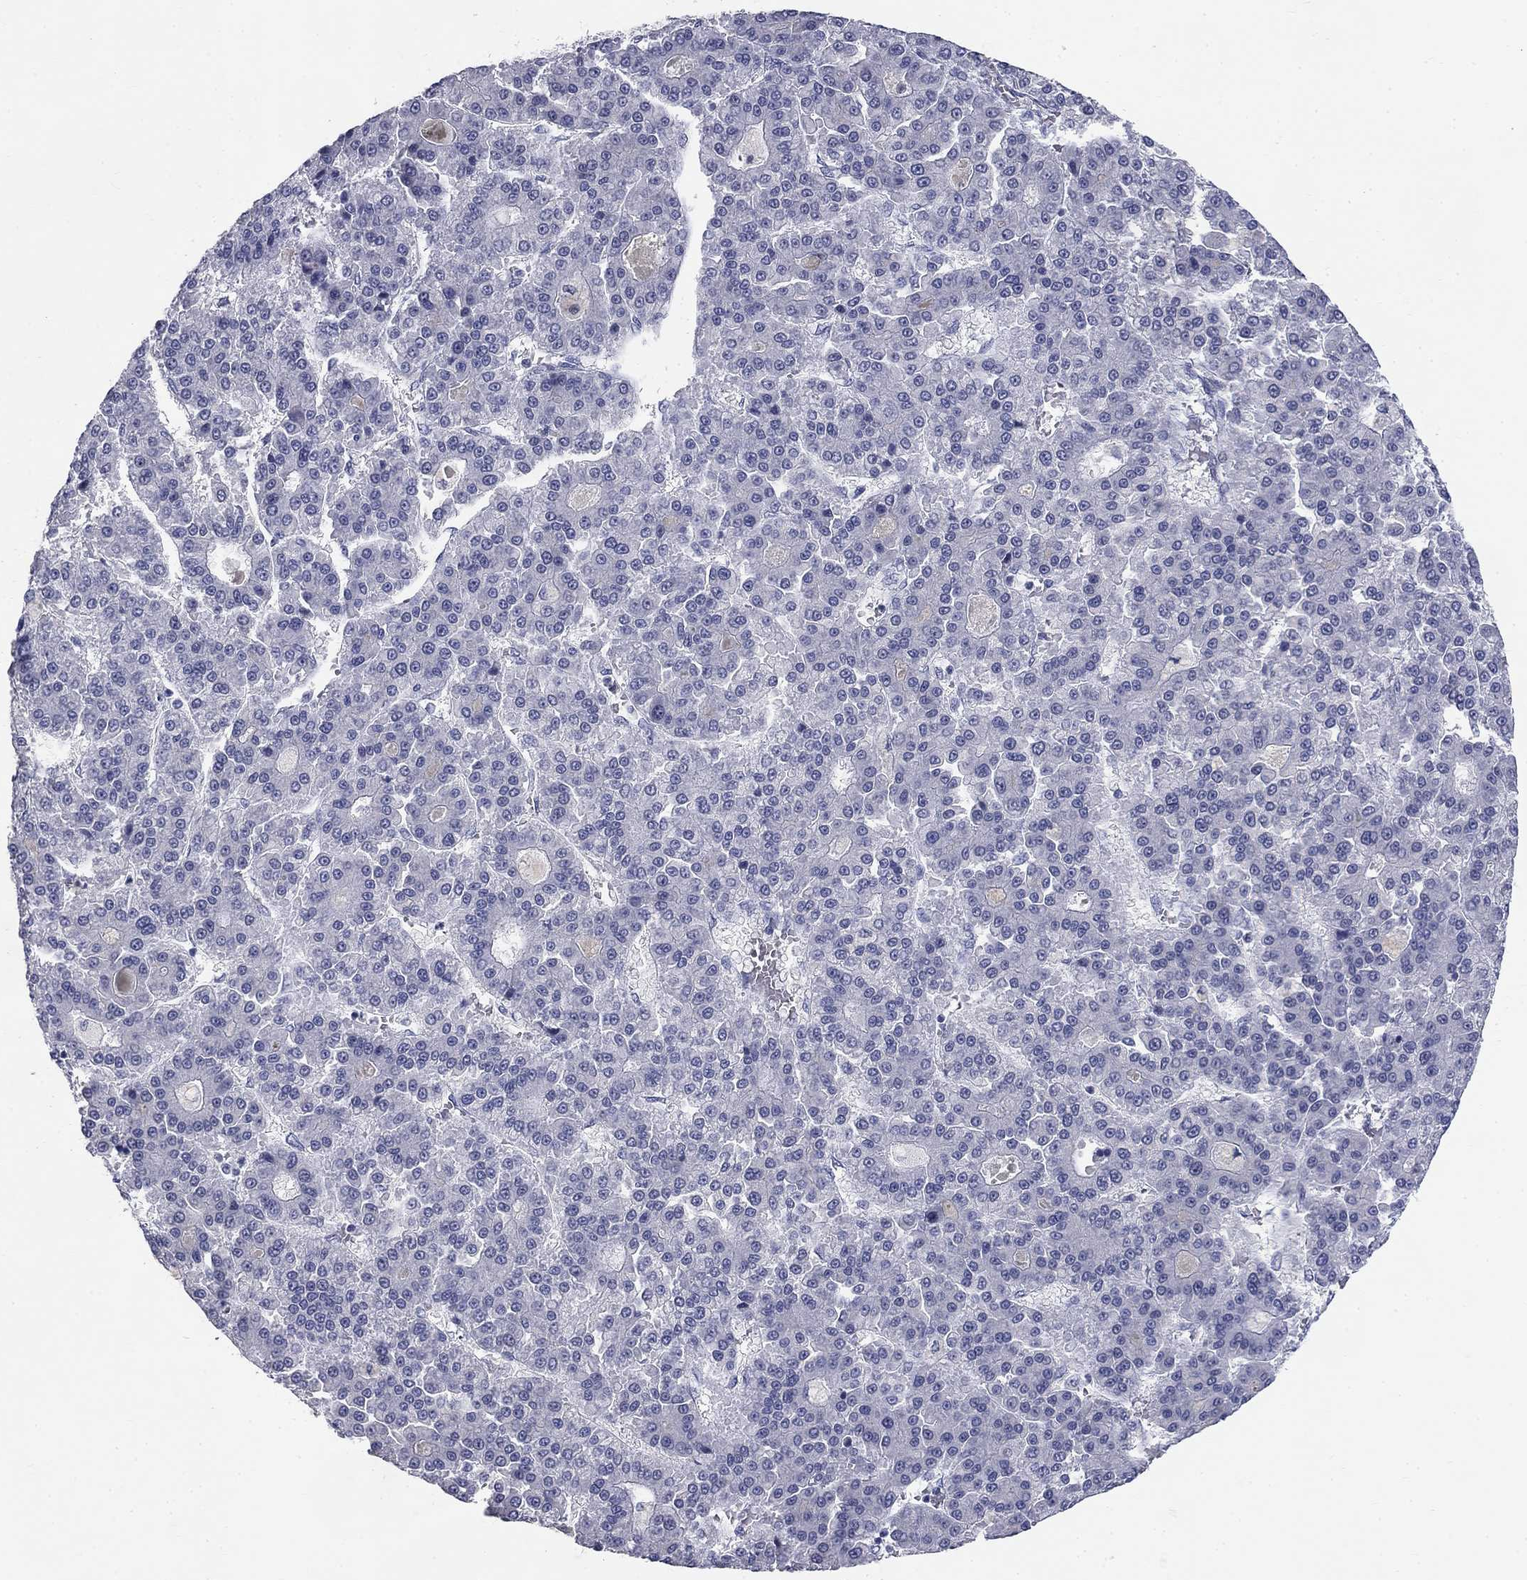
{"staining": {"intensity": "negative", "quantity": "none", "location": "none"}, "tissue": "liver cancer", "cell_type": "Tumor cells", "image_type": "cancer", "snomed": [{"axis": "morphology", "description": "Carcinoma, Hepatocellular, NOS"}, {"axis": "topography", "description": "Liver"}], "caption": "There is no significant expression in tumor cells of liver cancer.", "gene": "ELAVL4", "patient": {"sex": "male", "age": 70}}